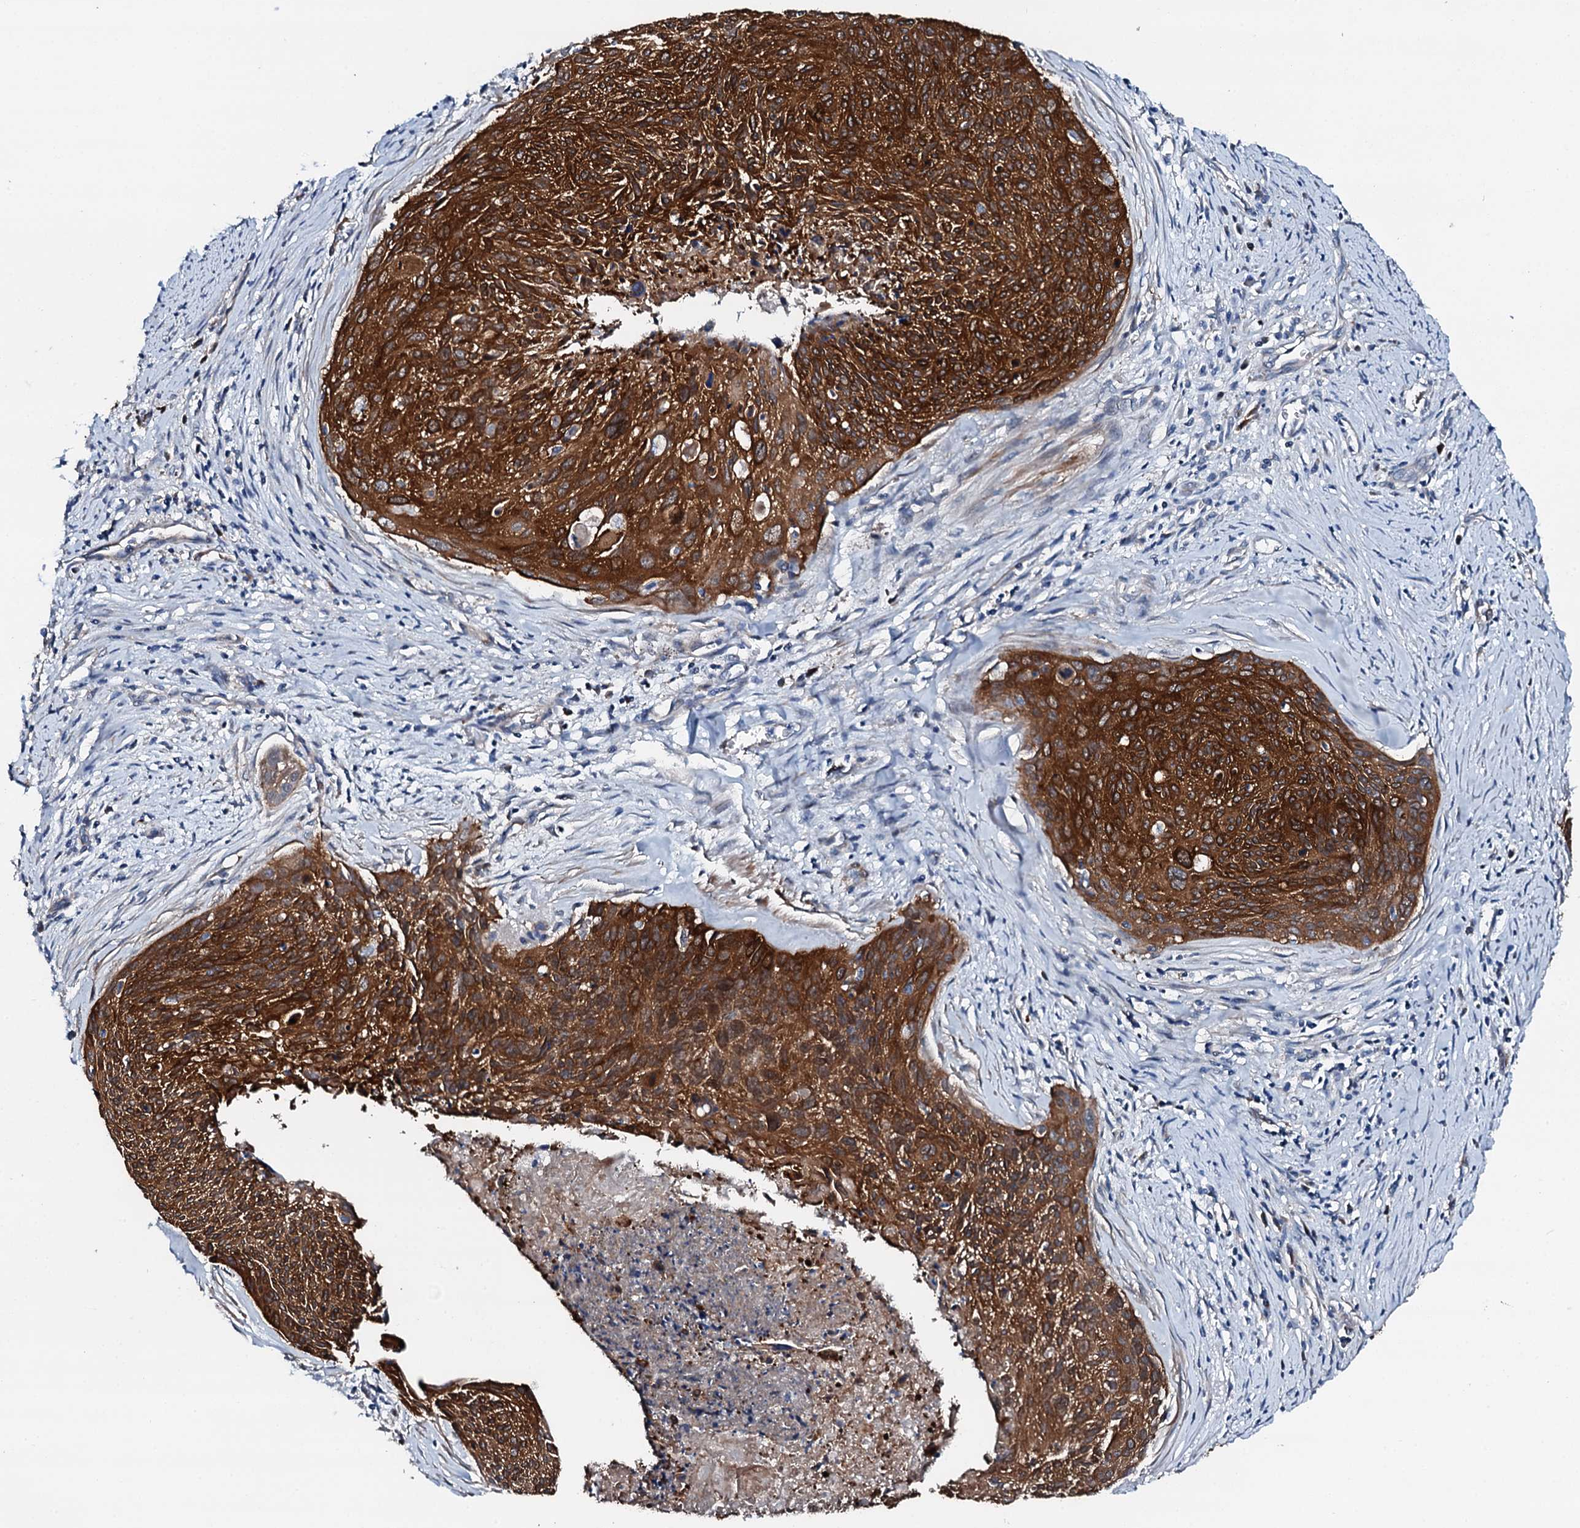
{"staining": {"intensity": "strong", "quantity": ">75%", "location": "cytoplasmic/membranous"}, "tissue": "cervical cancer", "cell_type": "Tumor cells", "image_type": "cancer", "snomed": [{"axis": "morphology", "description": "Squamous cell carcinoma, NOS"}, {"axis": "topography", "description": "Cervix"}], "caption": "High-magnification brightfield microscopy of squamous cell carcinoma (cervical) stained with DAB (3,3'-diaminobenzidine) (brown) and counterstained with hematoxylin (blue). tumor cells exhibit strong cytoplasmic/membranous positivity is identified in approximately>75% of cells. The staining was performed using DAB to visualize the protein expression in brown, while the nuclei were stained in blue with hematoxylin (Magnification: 20x).", "gene": "GFOD2", "patient": {"sex": "female", "age": 55}}